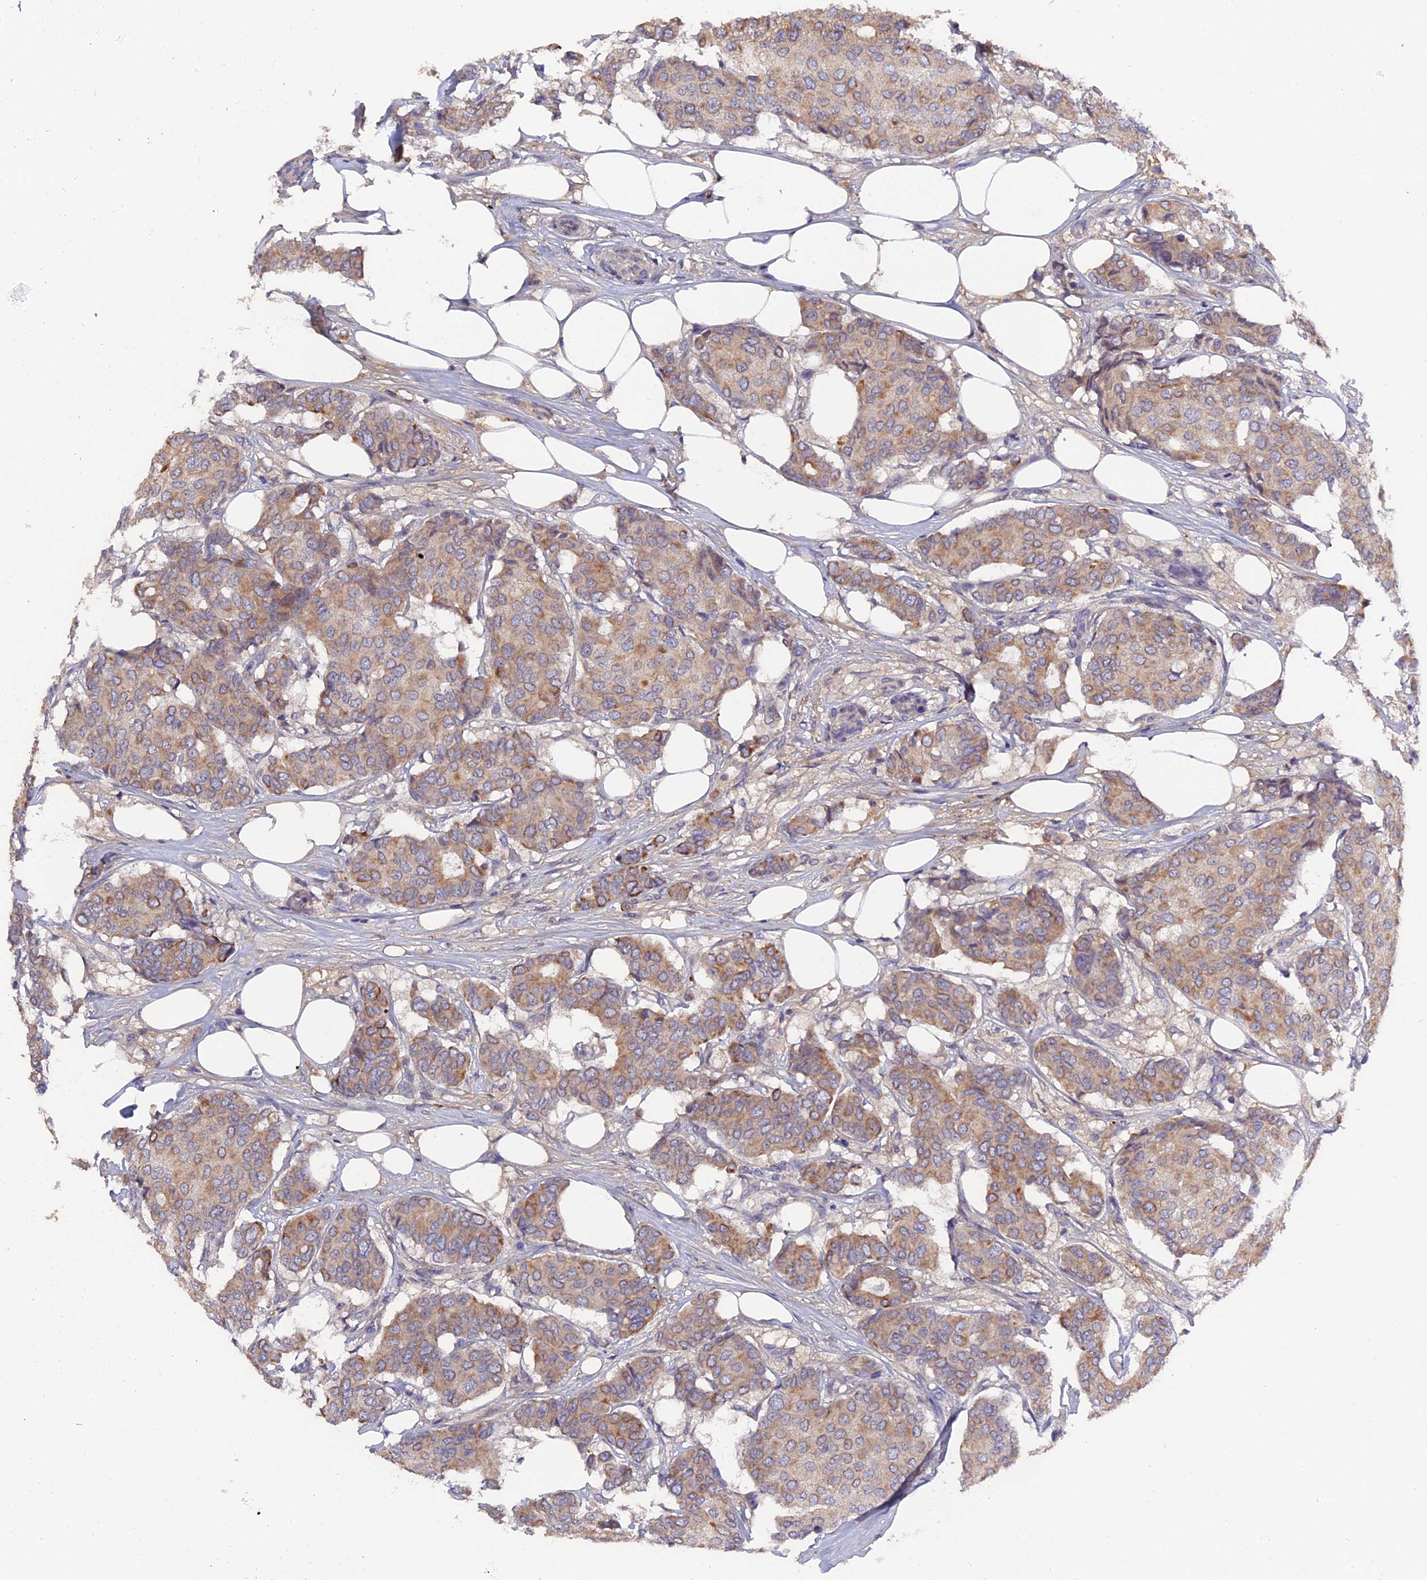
{"staining": {"intensity": "moderate", "quantity": ">75%", "location": "cytoplasmic/membranous"}, "tissue": "breast cancer", "cell_type": "Tumor cells", "image_type": "cancer", "snomed": [{"axis": "morphology", "description": "Duct carcinoma"}, {"axis": "topography", "description": "Breast"}], "caption": "Approximately >75% of tumor cells in invasive ductal carcinoma (breast) reveal moderate cytoplasmic/membranous protein expression as visualized by brown immunohistochemical staining.", "gene": "ZCCHC2", "patient": {"sex": "female", "age": 75}}